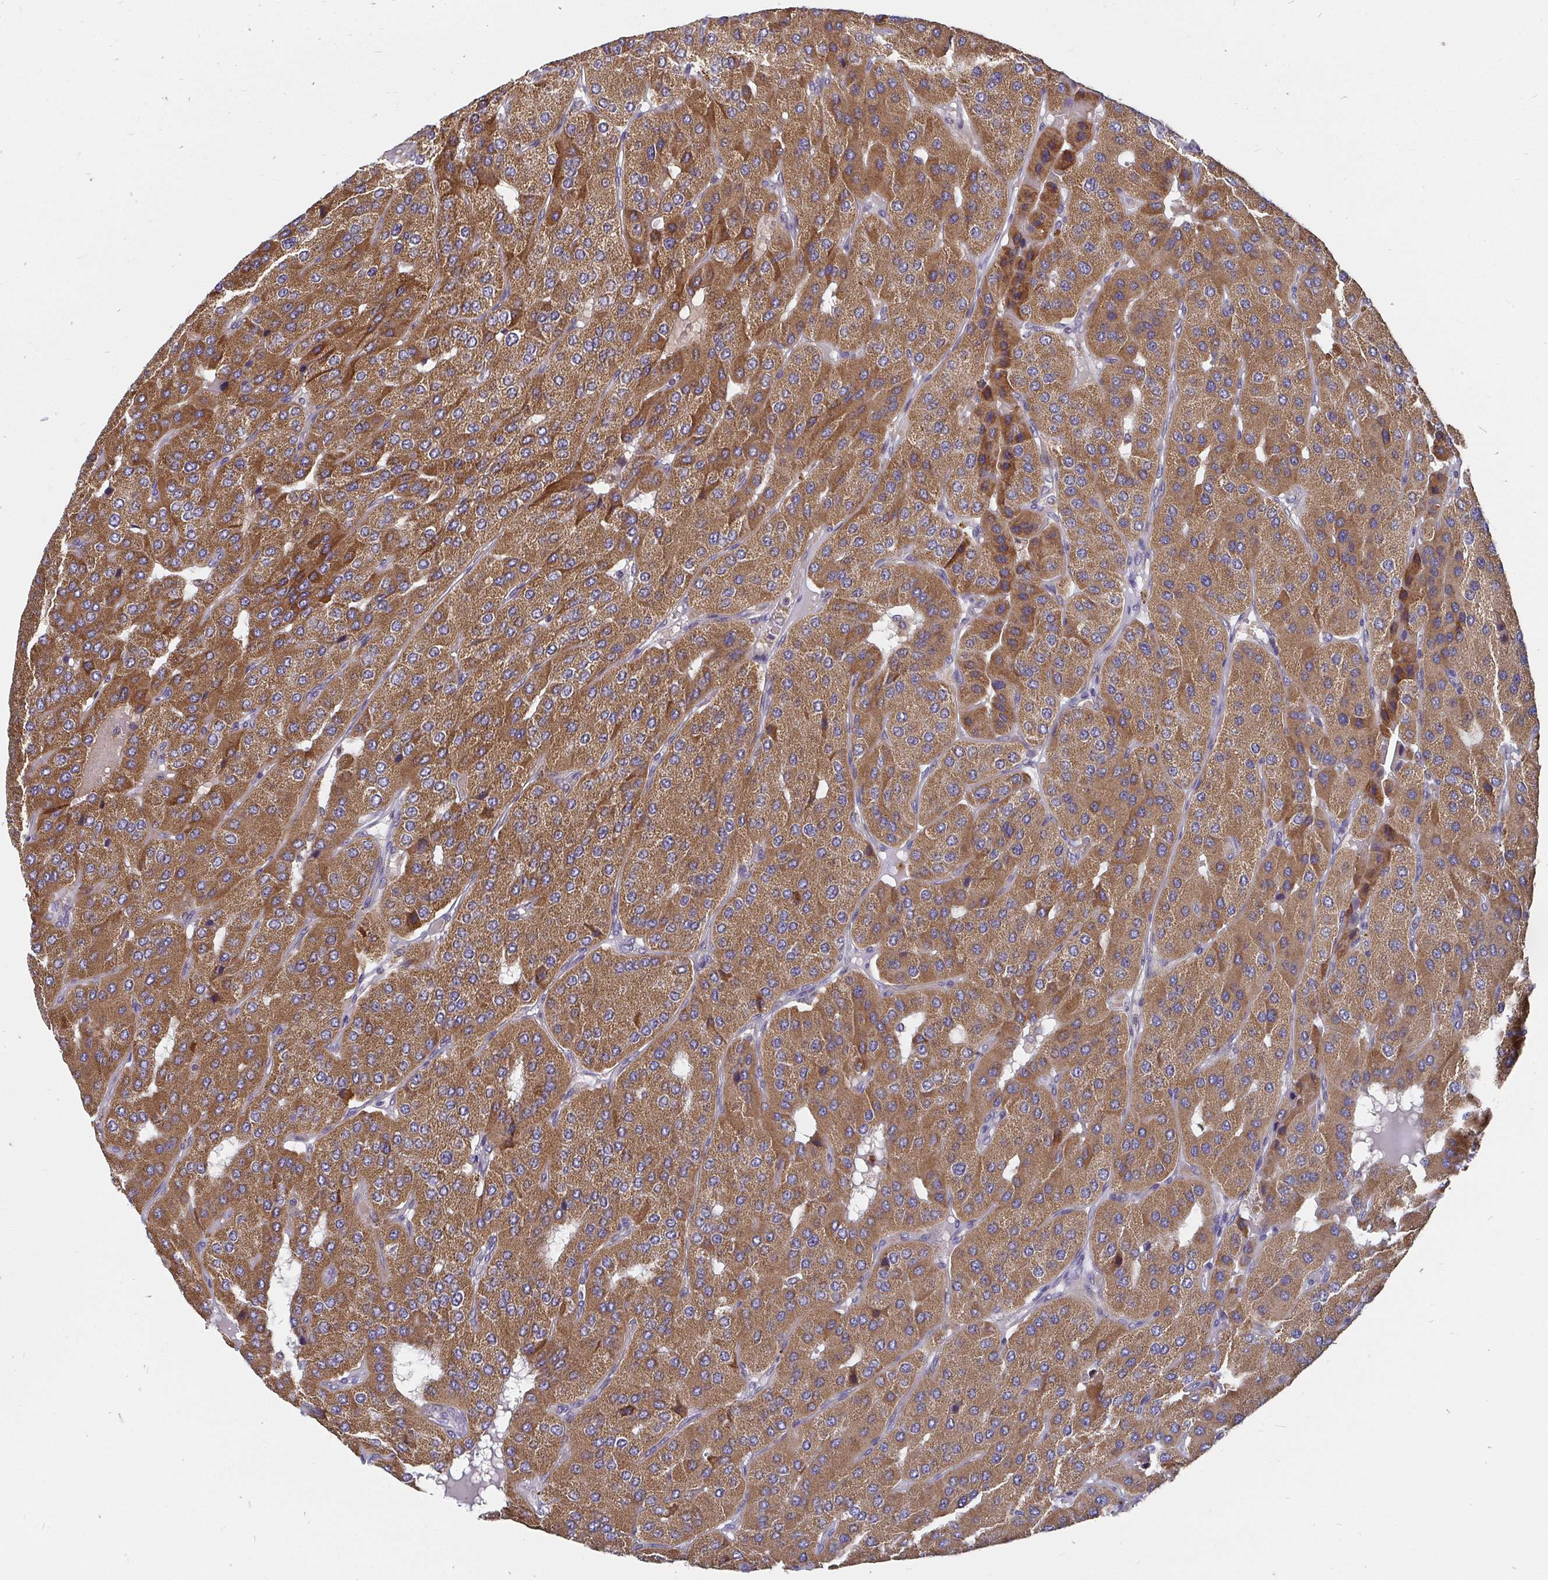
{"staining": {"intensity": "moderate", "quantity": ">75%", "location": "cytoplasmic/membranous"}, "tissue": "parathyroid gland", "cell_type": "Glandular cells", "image_type": "normal", "snomed": [{"axis": "morphology", "description": "Normal tissue, NOS"}, {"axis": "morphology", "description": "Adenoma, NOS"}, {"axis": "topography", "description": "Parathyroid gland"}], "caption": "Parathyroid gland stained with immunohistochemistry (IHC) shows moderate cytoplasmic/membranous positivity in about >75% of glandular cells.", "gene": "PDF", "patient": {"sex": "female", "age": 86}}